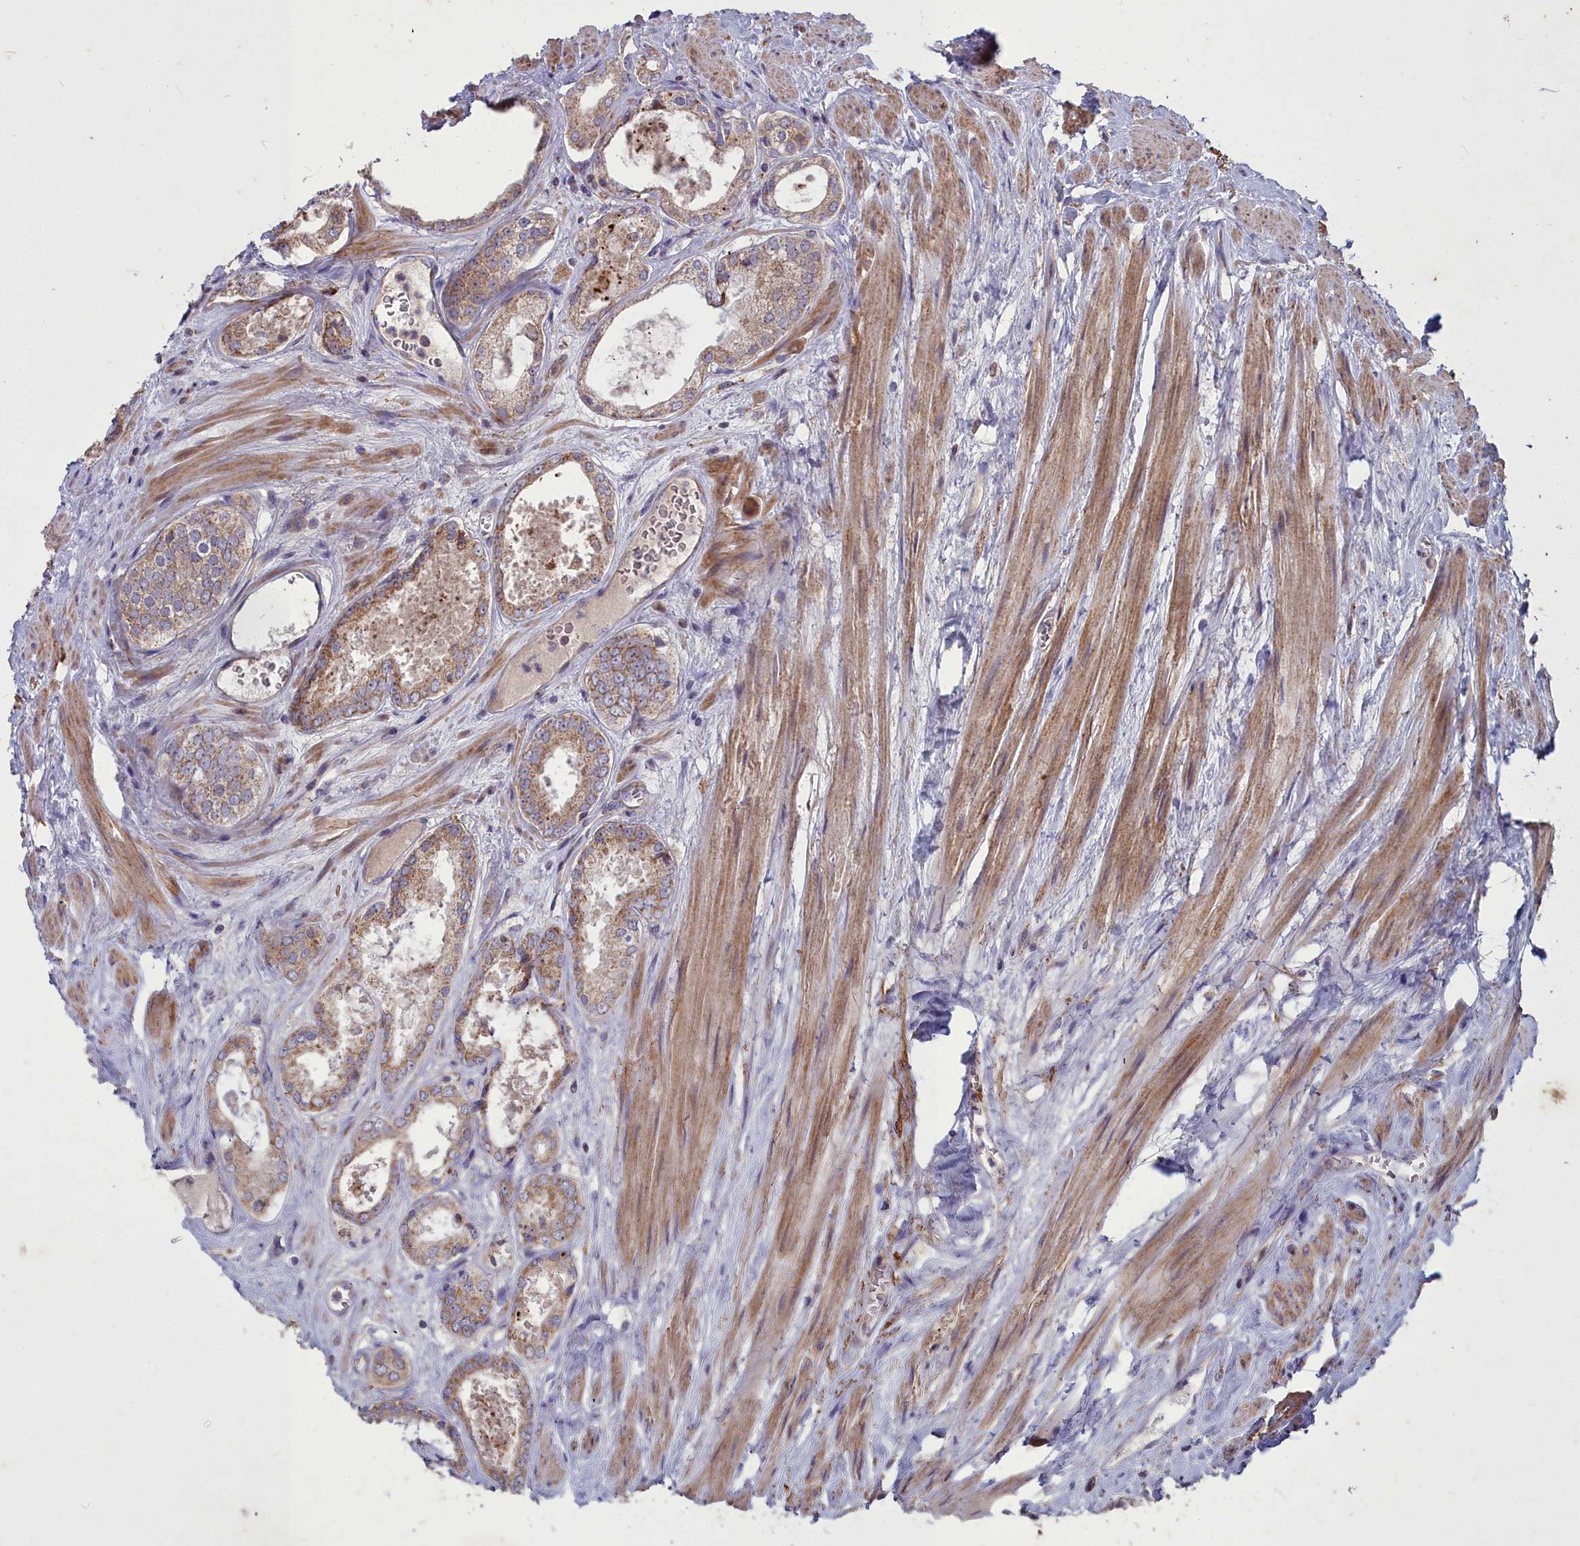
{"staining": {"intensity": "moderate", "quantity": ">75%", "location": "cytoplasmic/membranous"}, "tissue": "prostate cancer", "cell_type": "Tumor cells", "image_type": "cancer", "snomed": [{"axis": "morphology", "description": "Adenocarcinoma, Low grade"}, {"axis": "topography", "description": "Prostate"}], "caption": "There is medium levels of moderate cytoplasmic/membranous expression in tumor cells of prostate low-grade adenocarcinoma, as demonstrated by immunohistochemical staining (brown color).", "gene": "COX11", "patient": {"sex": "male", "age": 68}}